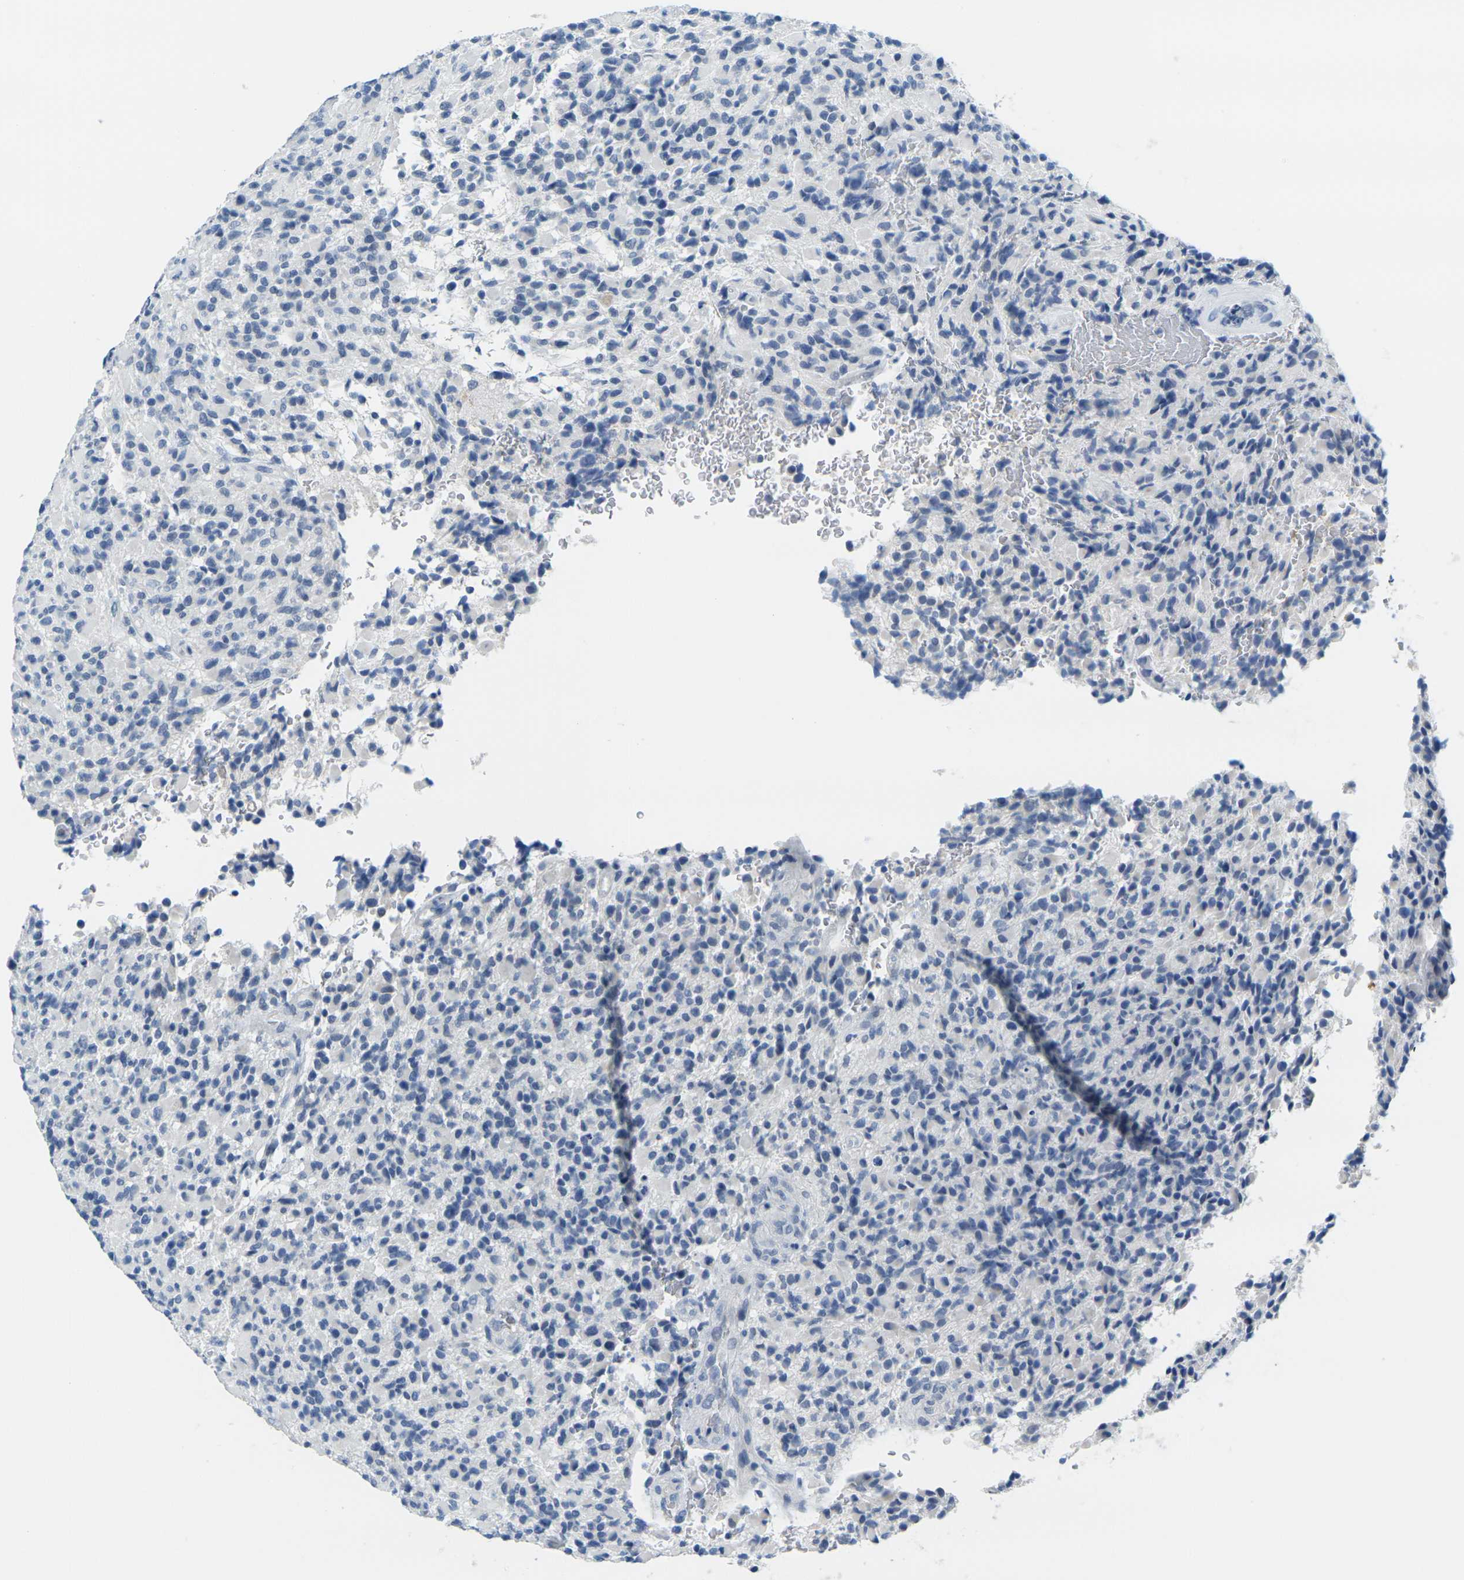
{"staining": {"intensity": "negative", "quantity": "none", "location": "none"}, "tissue": "glioma", "cell_type": "Tumor cells", "image_type": "cancer", "snomed": [{"axis": "morphology", "description": "Glioma, malignant, High grade"}, {"axis": "topography", "description": "Brain"}], "caption": "Protein analysis of glioma demonstrates no significant positivity in tumor cells.", "gene": "GPR15", "patient": {"sex": "male", "age": 71}}